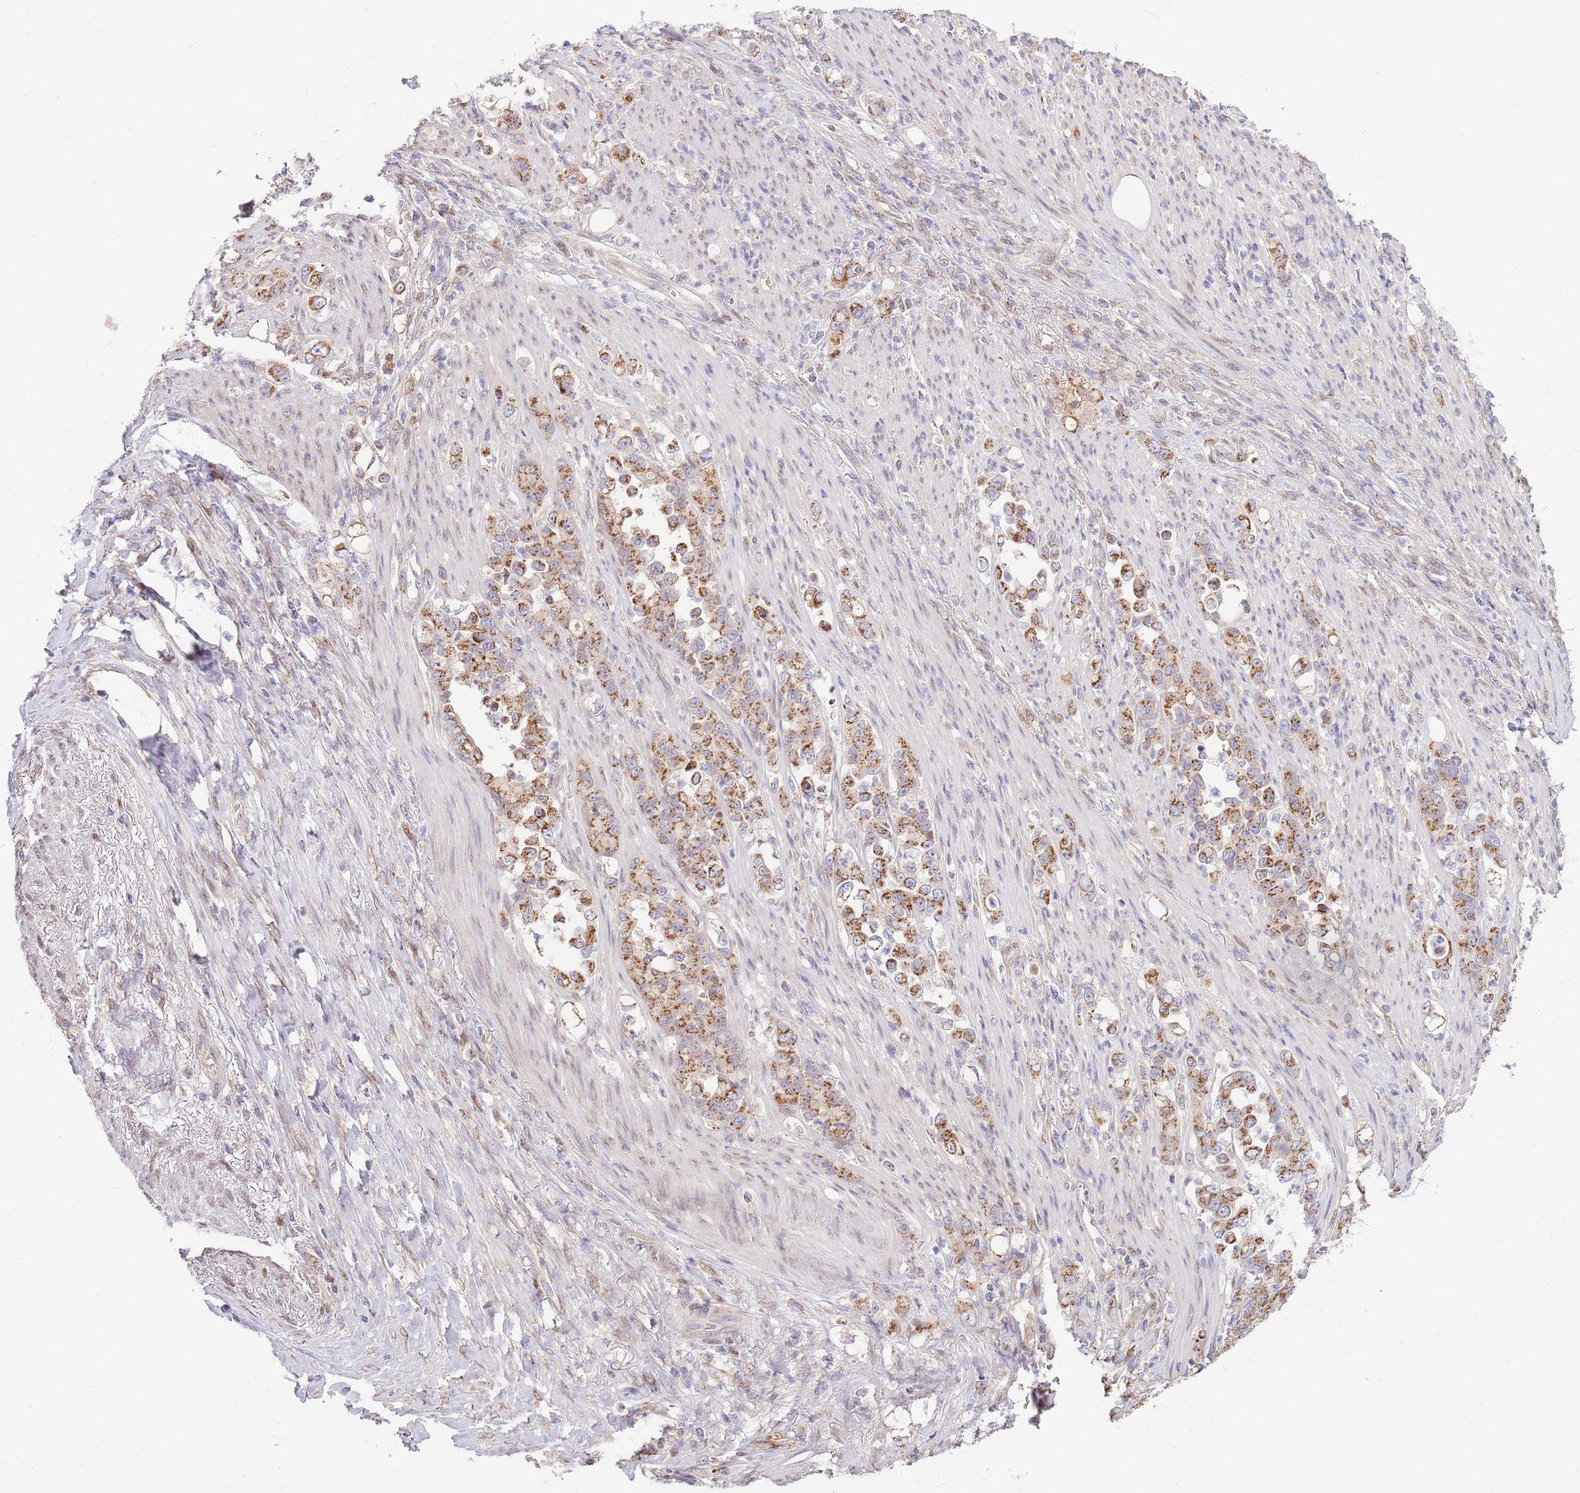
{"staining": {"intensity": "moderate", "quantity": ">75%", "location": "cytoplasmic/membranous"}, "tissue": "stomach cancer", "cell_type": "Tumor cells", "image_type": "cancer", "snomed": [{"axis": "morphology", "description": "Normal tissue, NOS"}, {"axis": "morphology", "description": "Adenocarcinoma, NOS"}, {"axis": "topography", "description": "Stomach"}], "caption": "Immunohistochemical staining of human adenocarcinoma (stomach) reveals medium levels of moderate cytoplasmic/membranous expression in approximately >75% of tumor cells.", "gene": "ARL2BP", "patient": {"sex": "female", "age": 79}}